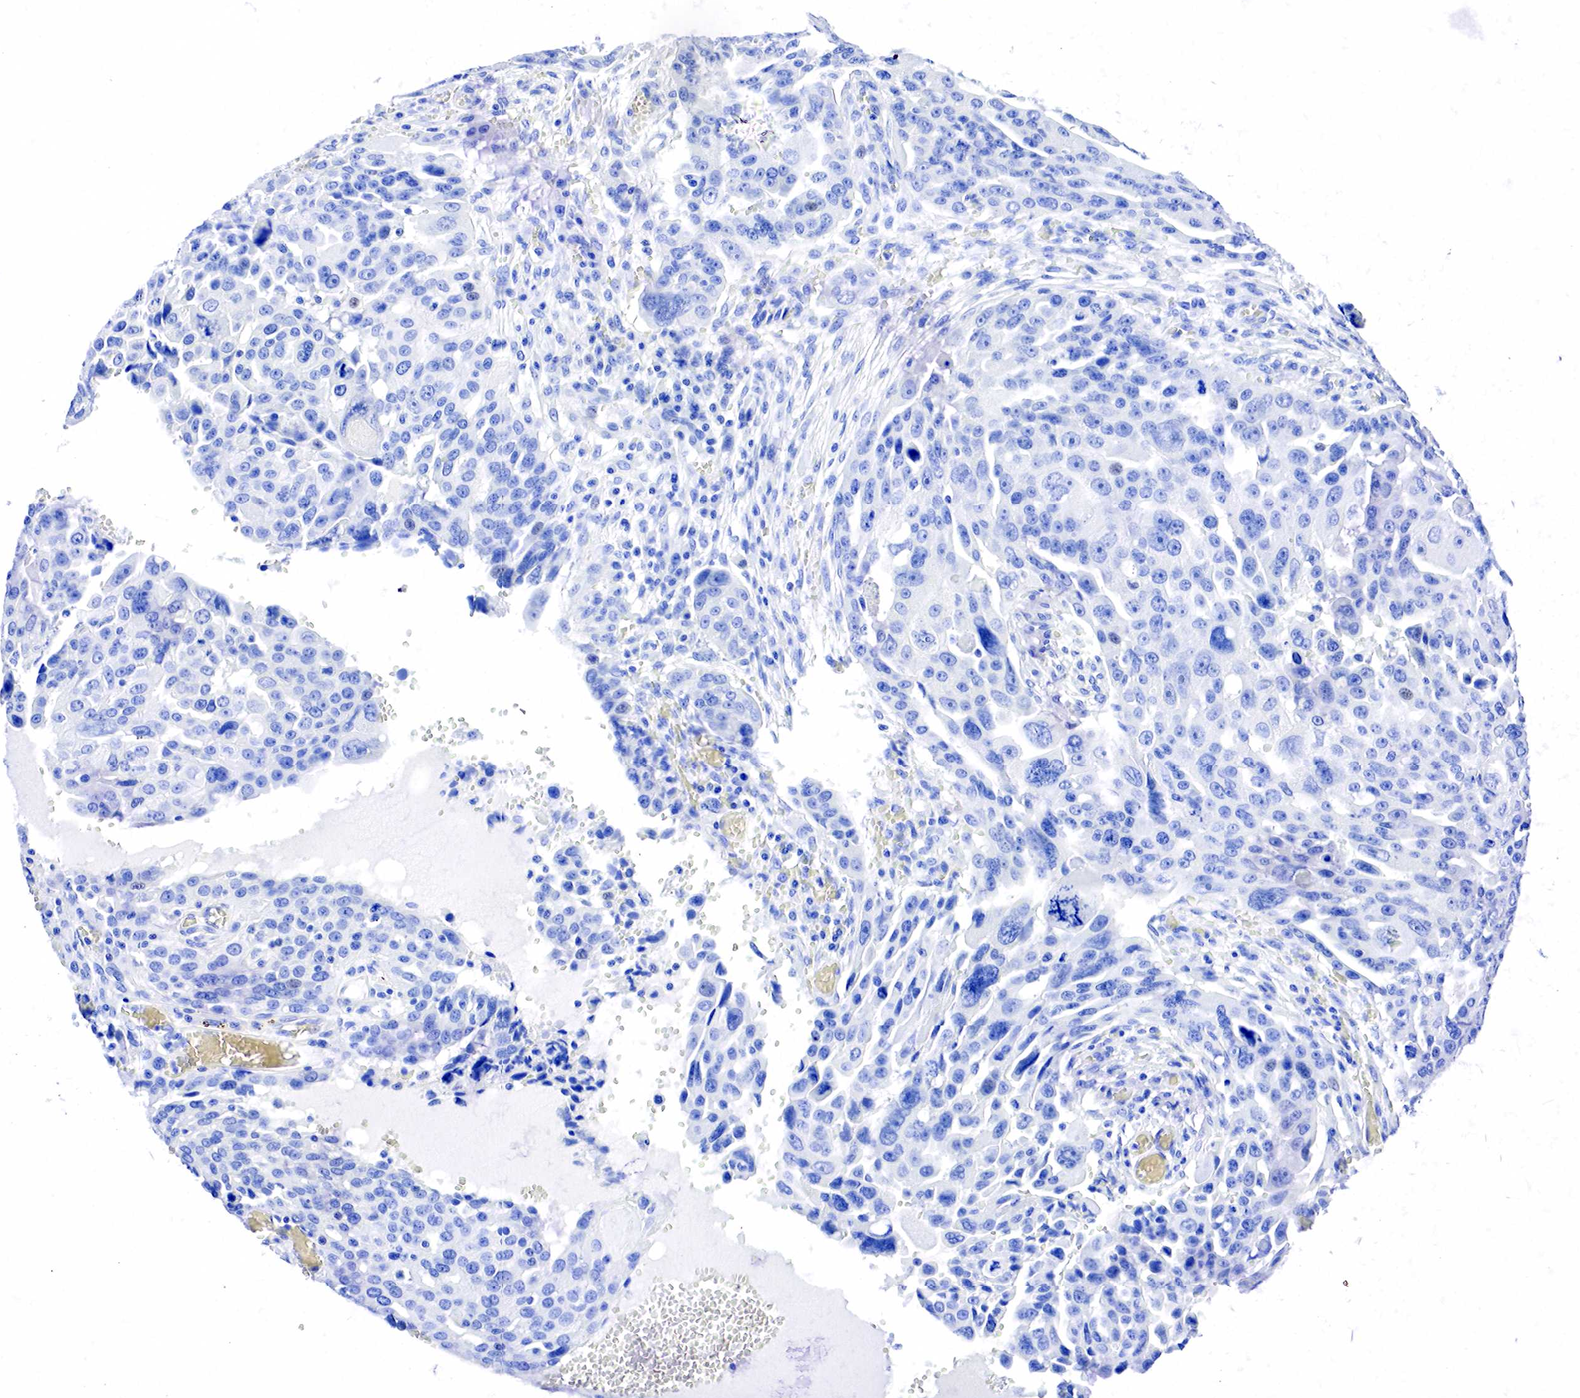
{"staining": {"intensity": "negative", "quantity": "none", "location": "none"}, "tissue": "ovarian cancer", "cell_type": "Tumor cells", "image_type": "cancer", "snomed": [{"axis": "morphology", "description": "Carcinoma, endometroid"}, {"axis": "topography", "description": "Ovary"}], "caption": "Micrograph shows no protein staining in tumor cells of endometroid carcinoma (ovarian) tissue.", "gene": "PTH", "patient": {"sex": "female", "age": 75}}